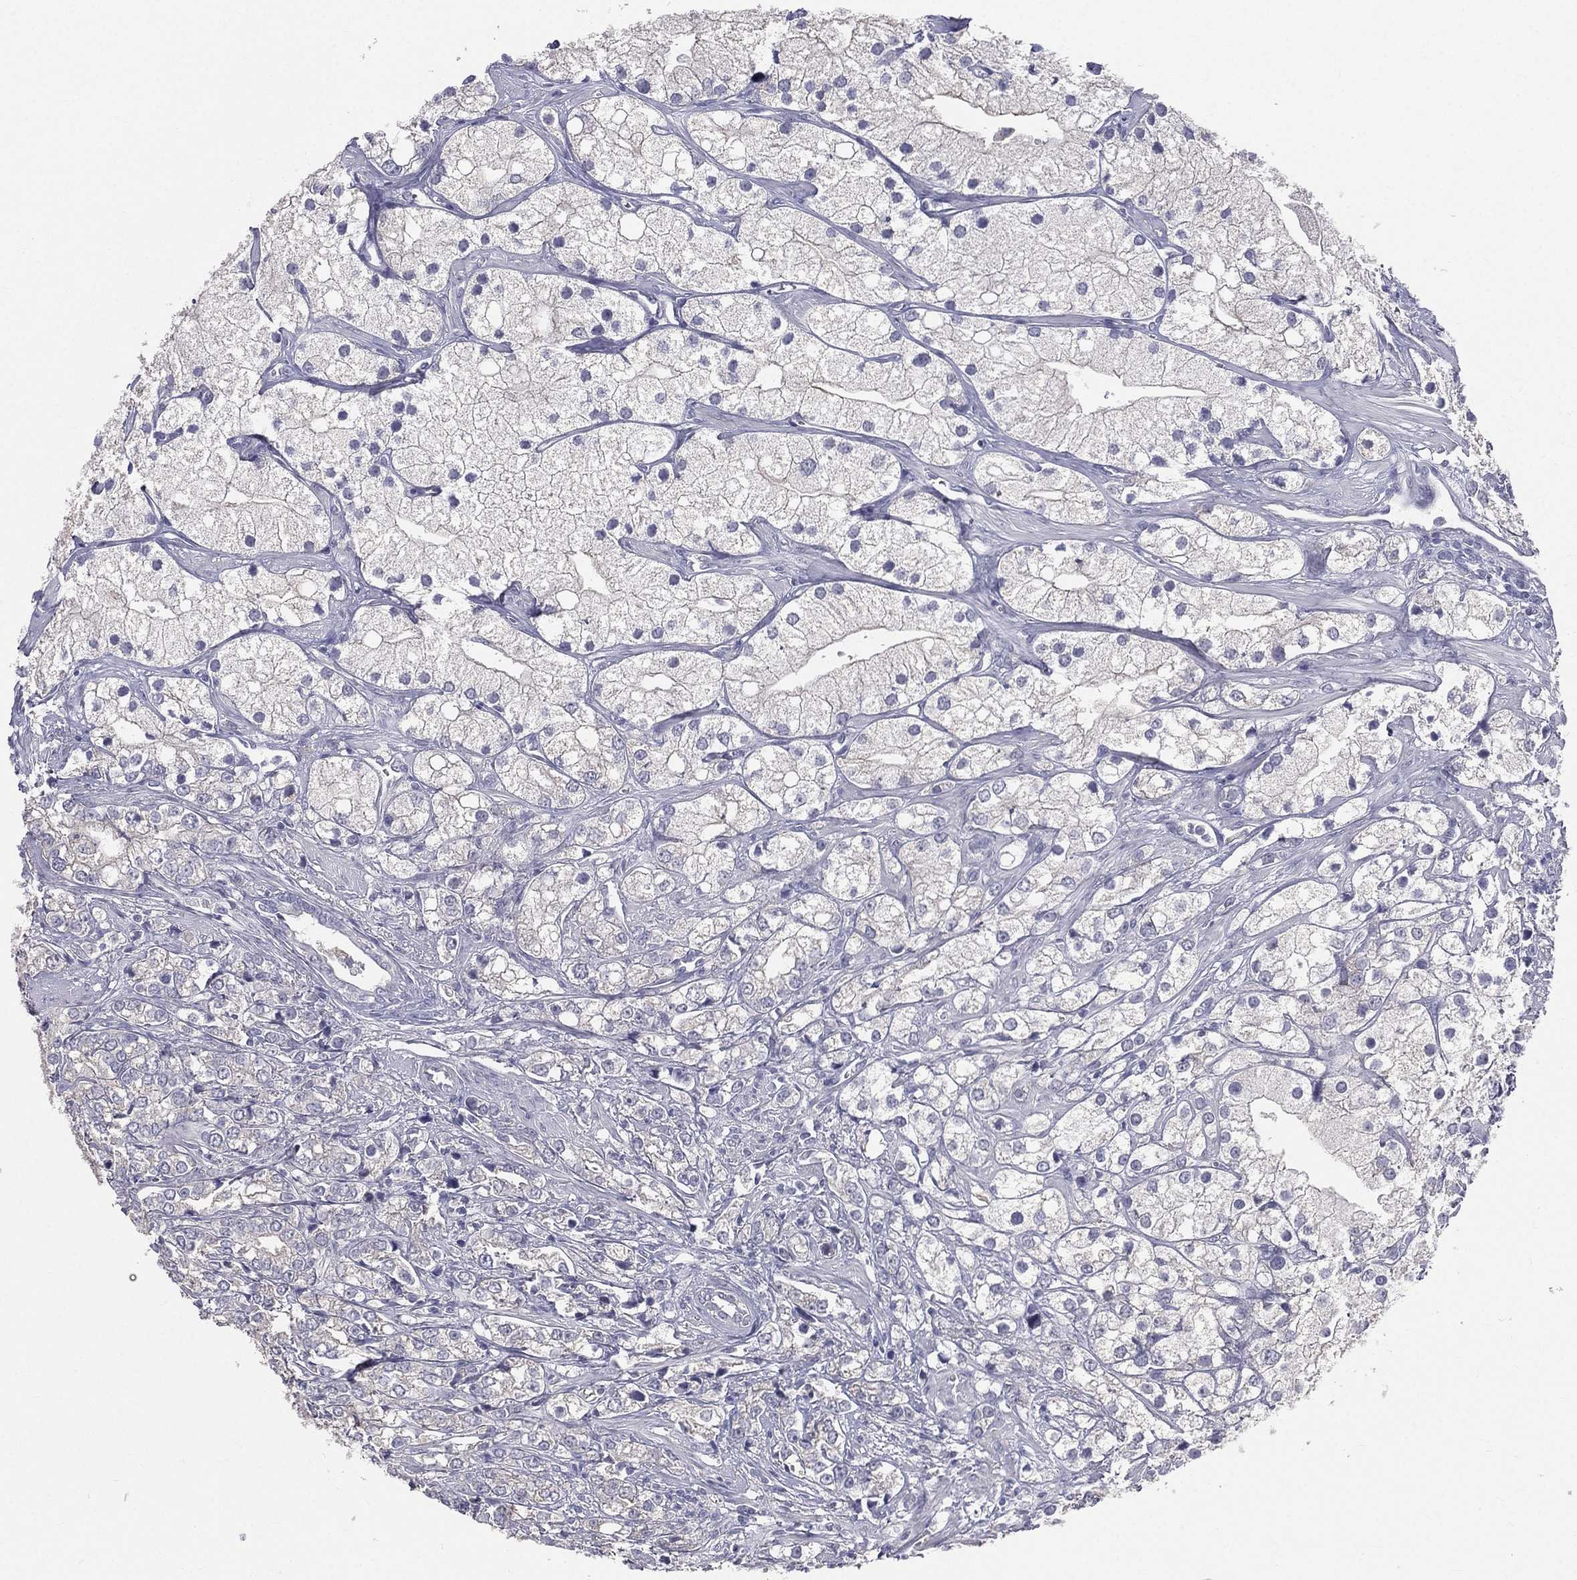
{"staining": {"intensity": "negative", "quantity": "none", "location": "none"}, "tissue": "prostate cancer", "cell_type": "Tumor cells", "image_type": "cancer", "snomed": [{"axis": "morphology", "description": "Adenocarcinoma, NOS"}, {"axis": "topography", "description": "Prostate and seminal vesicle, NOS"}, {"axis": "topography", "description": "Prostate"}], "caption": "Human prostate adenocarcinoma stained for a protein using IHC shows no expression in tumor cells.", "gene": "MUC13", "patient": {"sex": "male", "age": 79}}